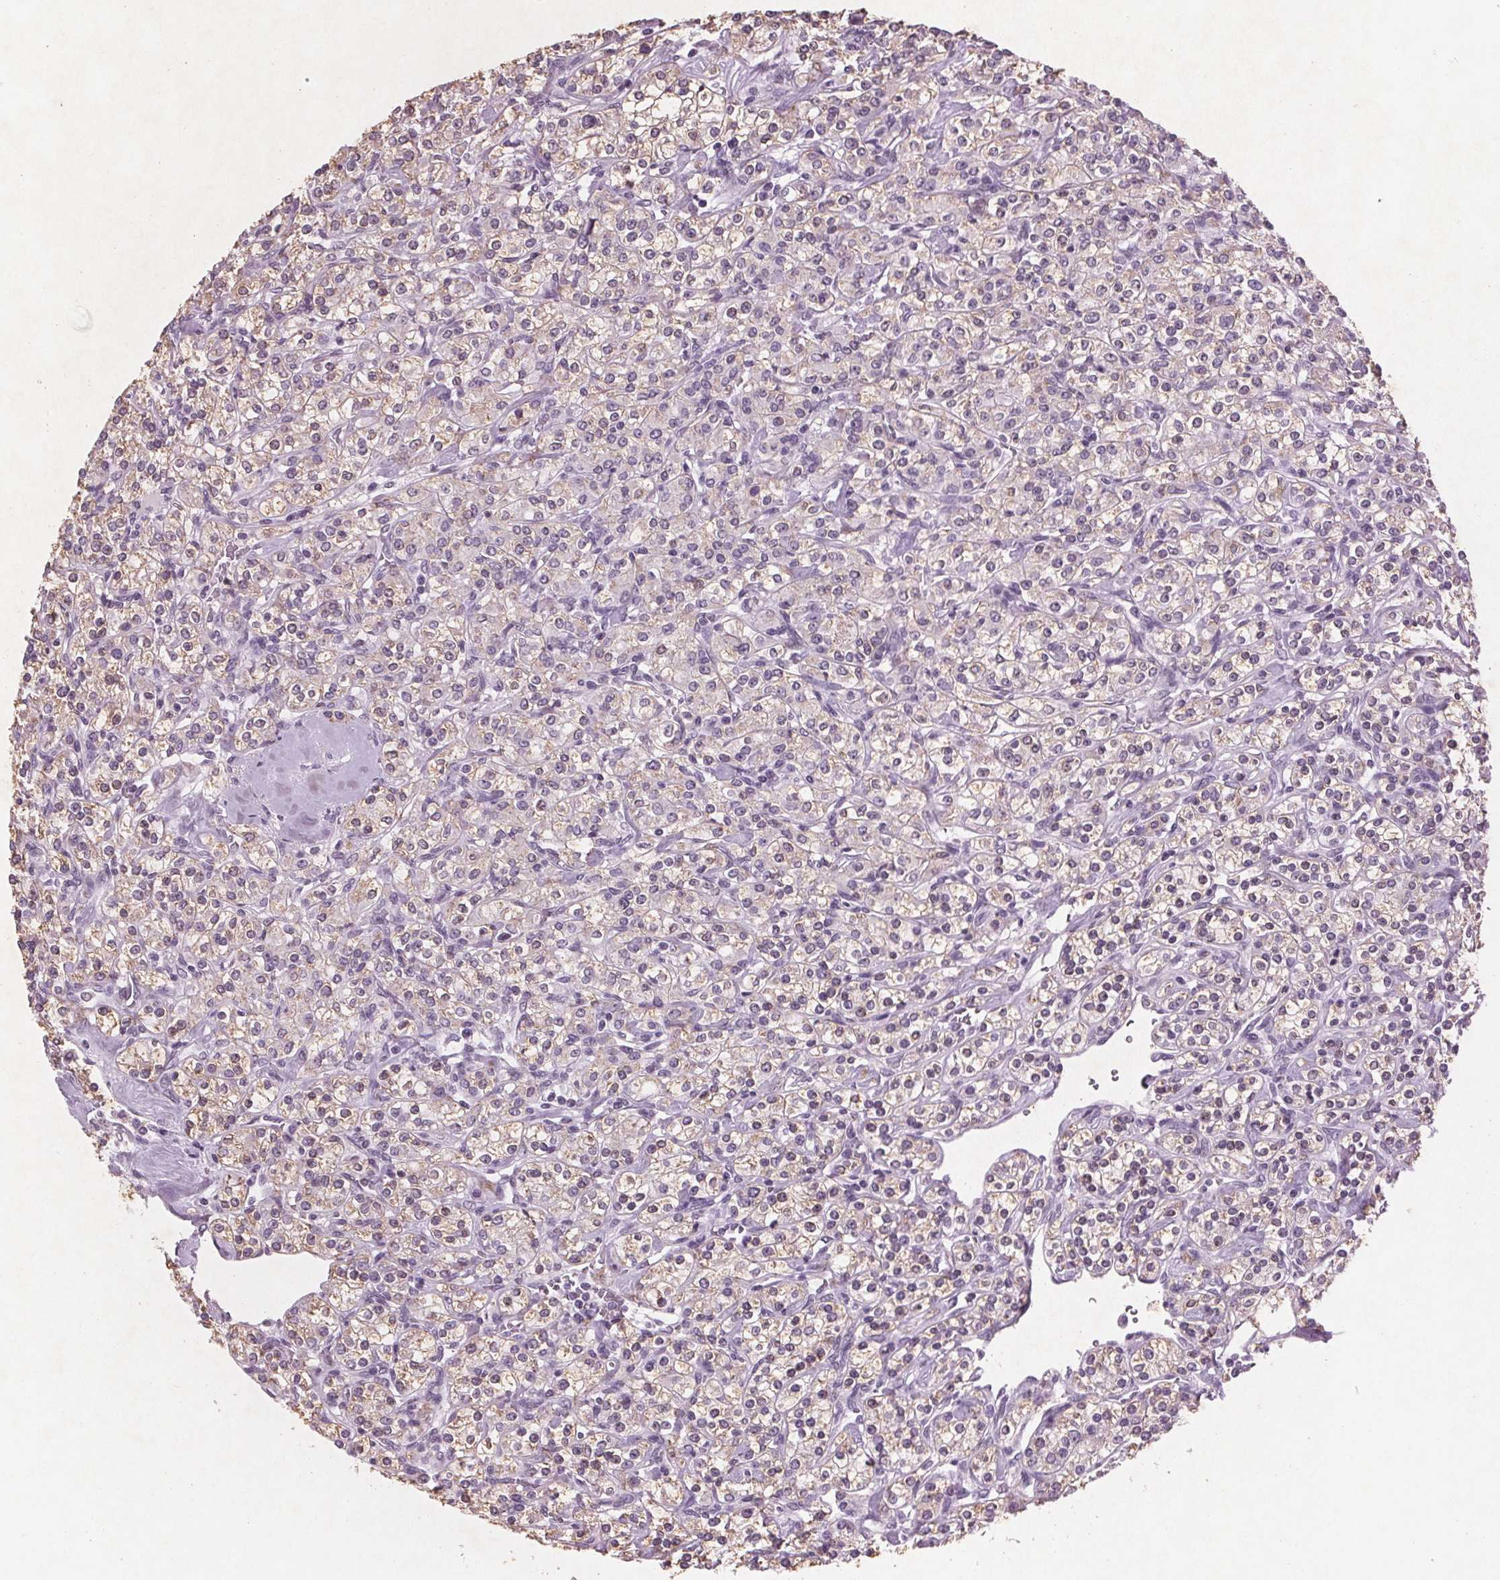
{"staining": {"intensity": "weak", "quantity": "25%-75%", "location": "cytoplasmic/membranous"}, "tissue": "renal cancer", "cell_type": "Tumor cells", "image_type": "cancer", "snomed": [{"axis": "morphology", "description": "Adenocarcinoma, NOS"}, {"axis": "topography", "description": "Kidney"}], "caption": "Protein expression analysis of human renal cancer reveals weak cytoplasmic/membranous positivity in approximately 25%-75% of tumor cells.", "gene": "PTPN14", "patient": {"sex": "male", "age": 77}}